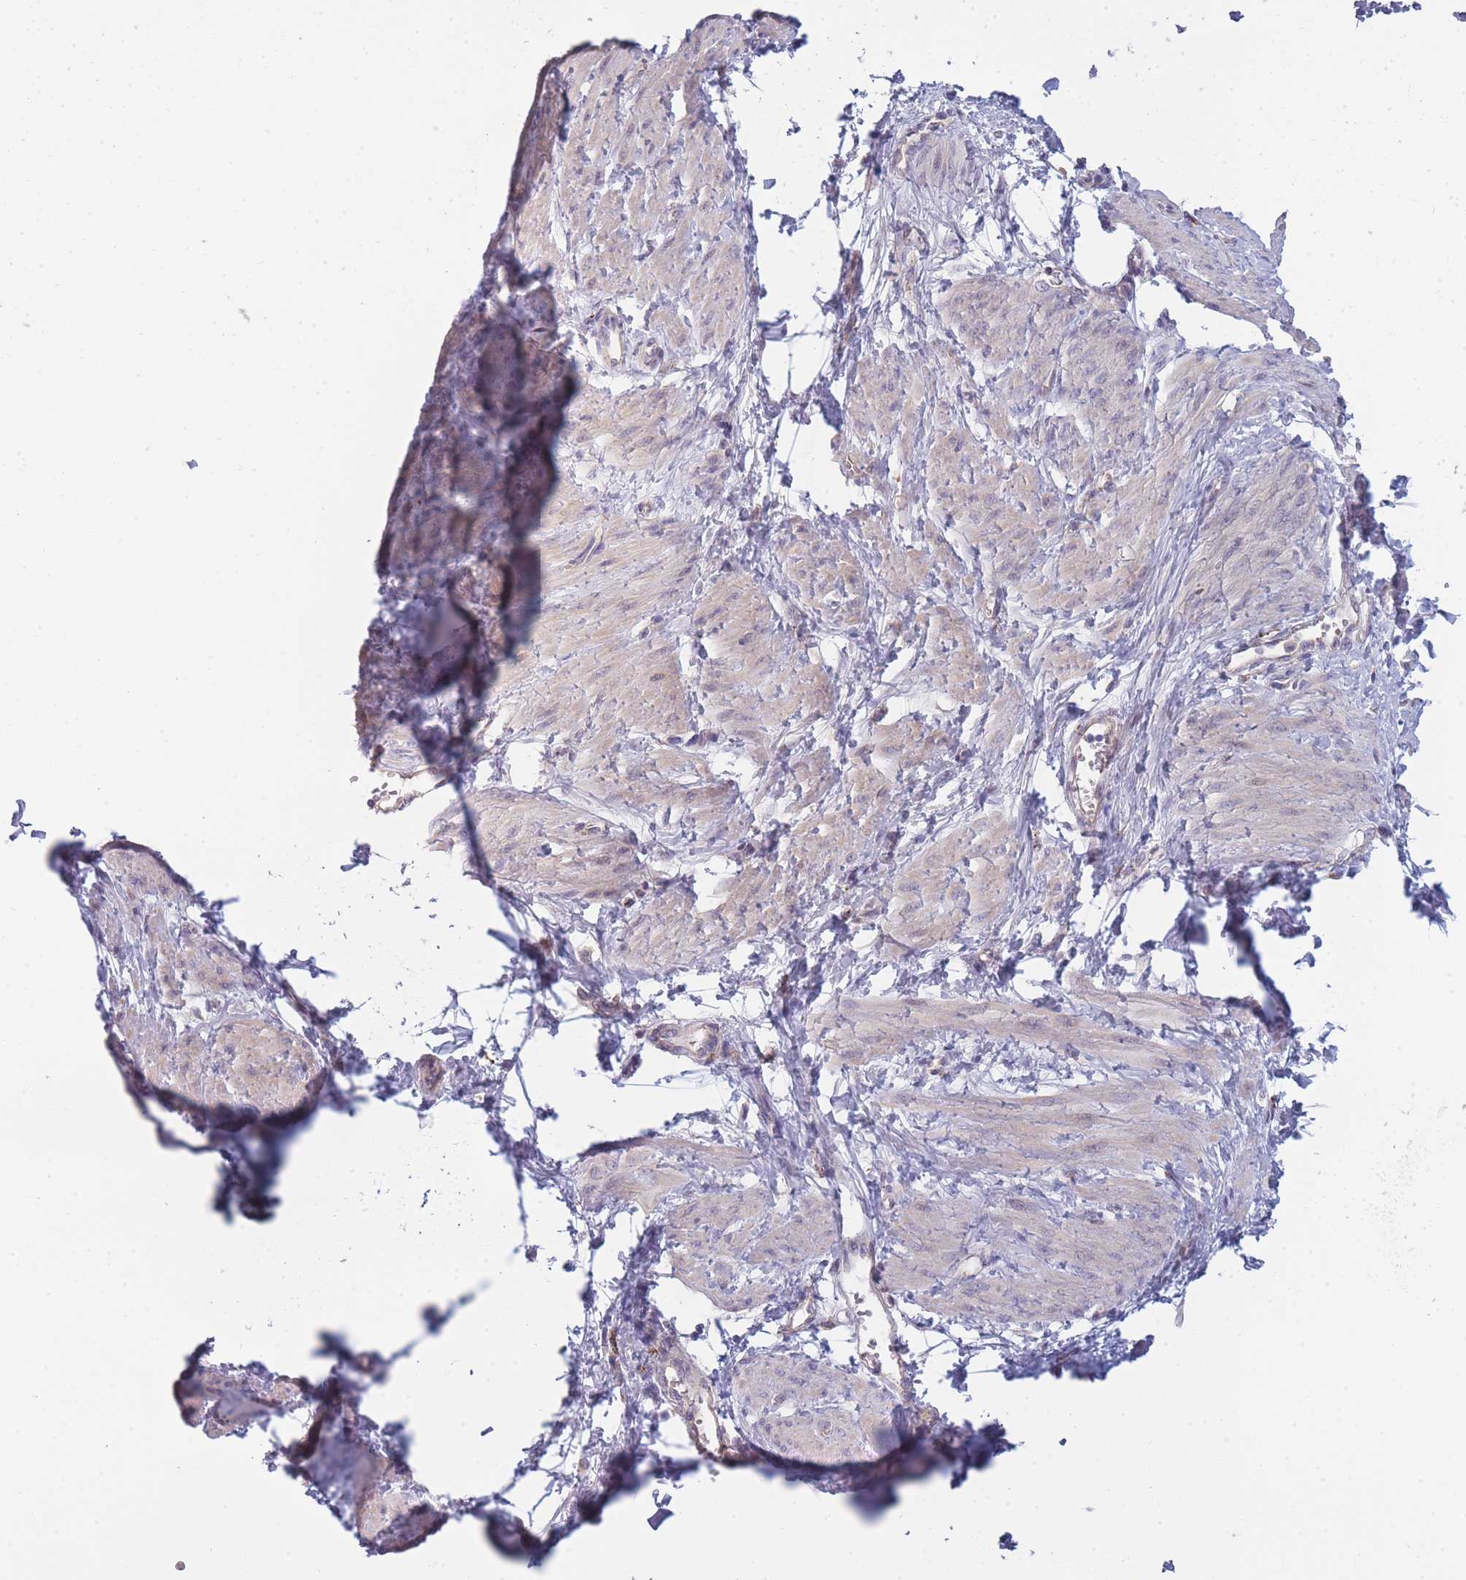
{"staining": {"intensity": "weak", "quantity": "25%-75%", "location": "cytoplasmic/membranous"}, "tissue": "smooth muscle", "cell_type": "Smooth muscle cells", "image_type": "normal", "snomed": [{"axis": "morphology", "description": "Normal tissue, NOS"}, {"axis": "topography", "description": "Smooth muscle"}, {"axis": "topography", "description": "Uterus"}], "caption": "A high-resolution photomicrograph shows immunohistochemistry staining of normal smooth muscle, which reveals weak cytoplasmic/membranous staining in approximately 25%-75% of smooth muscle cells.", "gene": "TRIM61", "patient": {"sex": "female", "age": 39}}